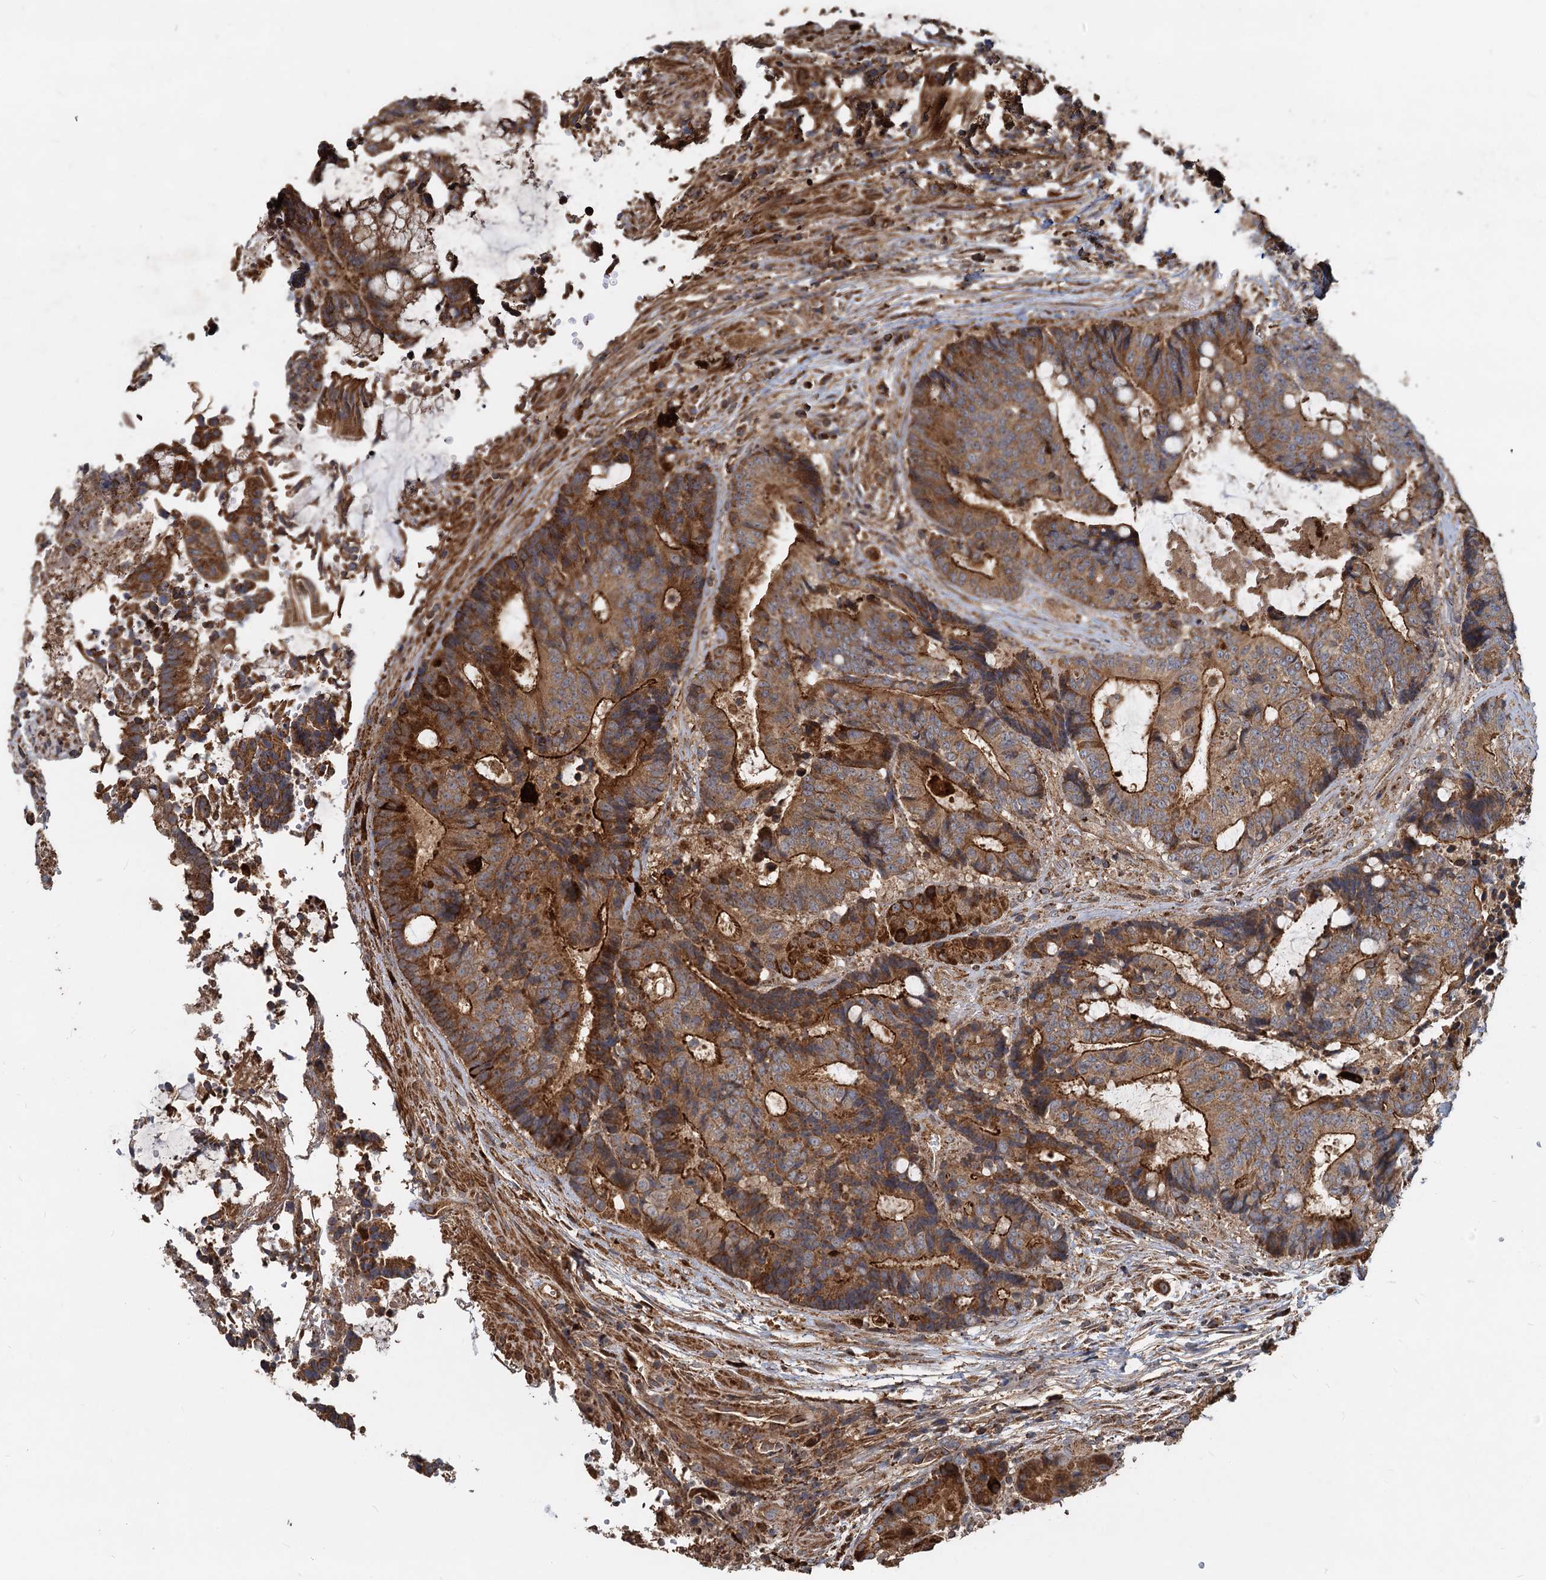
{"staining": {"intensity": "strong", "quantity": ">75%", "location": "cytoplasmic/membranous"}, "tissue": "colorectal cancer", "cell_type": "Tumor cells", "image_type": "cancer", "snomed": [{"axis": "morphology", "description": "Adenocarcinoma, NOS"}, {"axis": "topography", "description": "Rectum"}], "caption": "Immunohistochemical staining of human colorectal cancer exhibits strong cytoplasmic/membranous protein positivity in about >75% of tumor cells.", "gene": "SDS", "patient": {"sex": "male", "age": 69}}